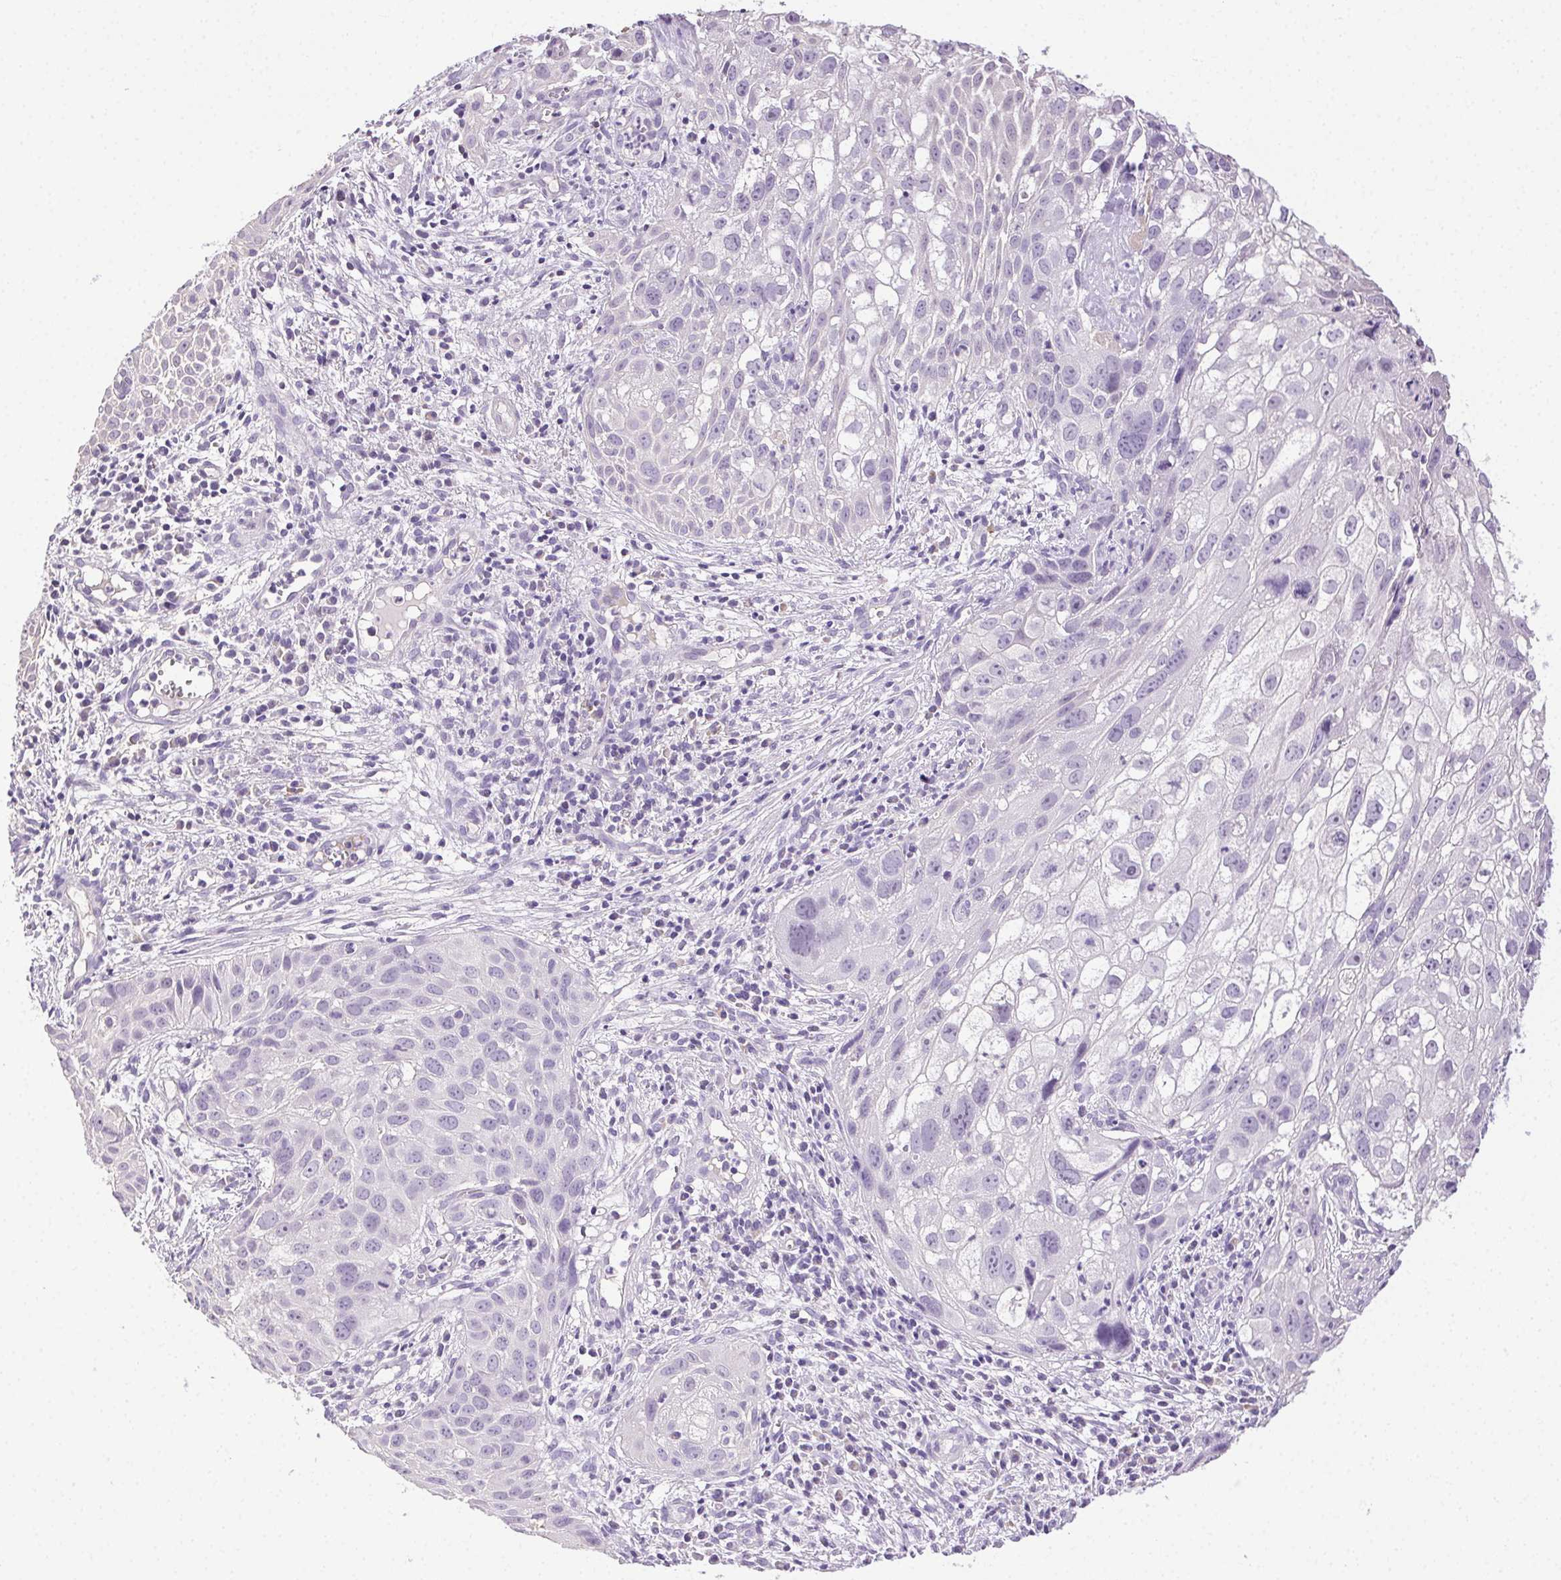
{"staining": {"intensity": "negative", "quantity": "none", "location": "none"}, "tissue": "cervical cancer", "cell_type": "Tumor cells", "image_type": "cancer", "snomed": [{"axis": "morphology", "description": "Squamous cell carcinoma, NOS"}, {"axis": "topography", "description": "Cervix"}], "caption": "This is an immunohistochemistry (IHC) histopathology image of human cervical squamous cell carcinoma. There is no expression in tumor cells.", "gene": "SYCE2", "patient": {"sex": "female", "age": 53}}